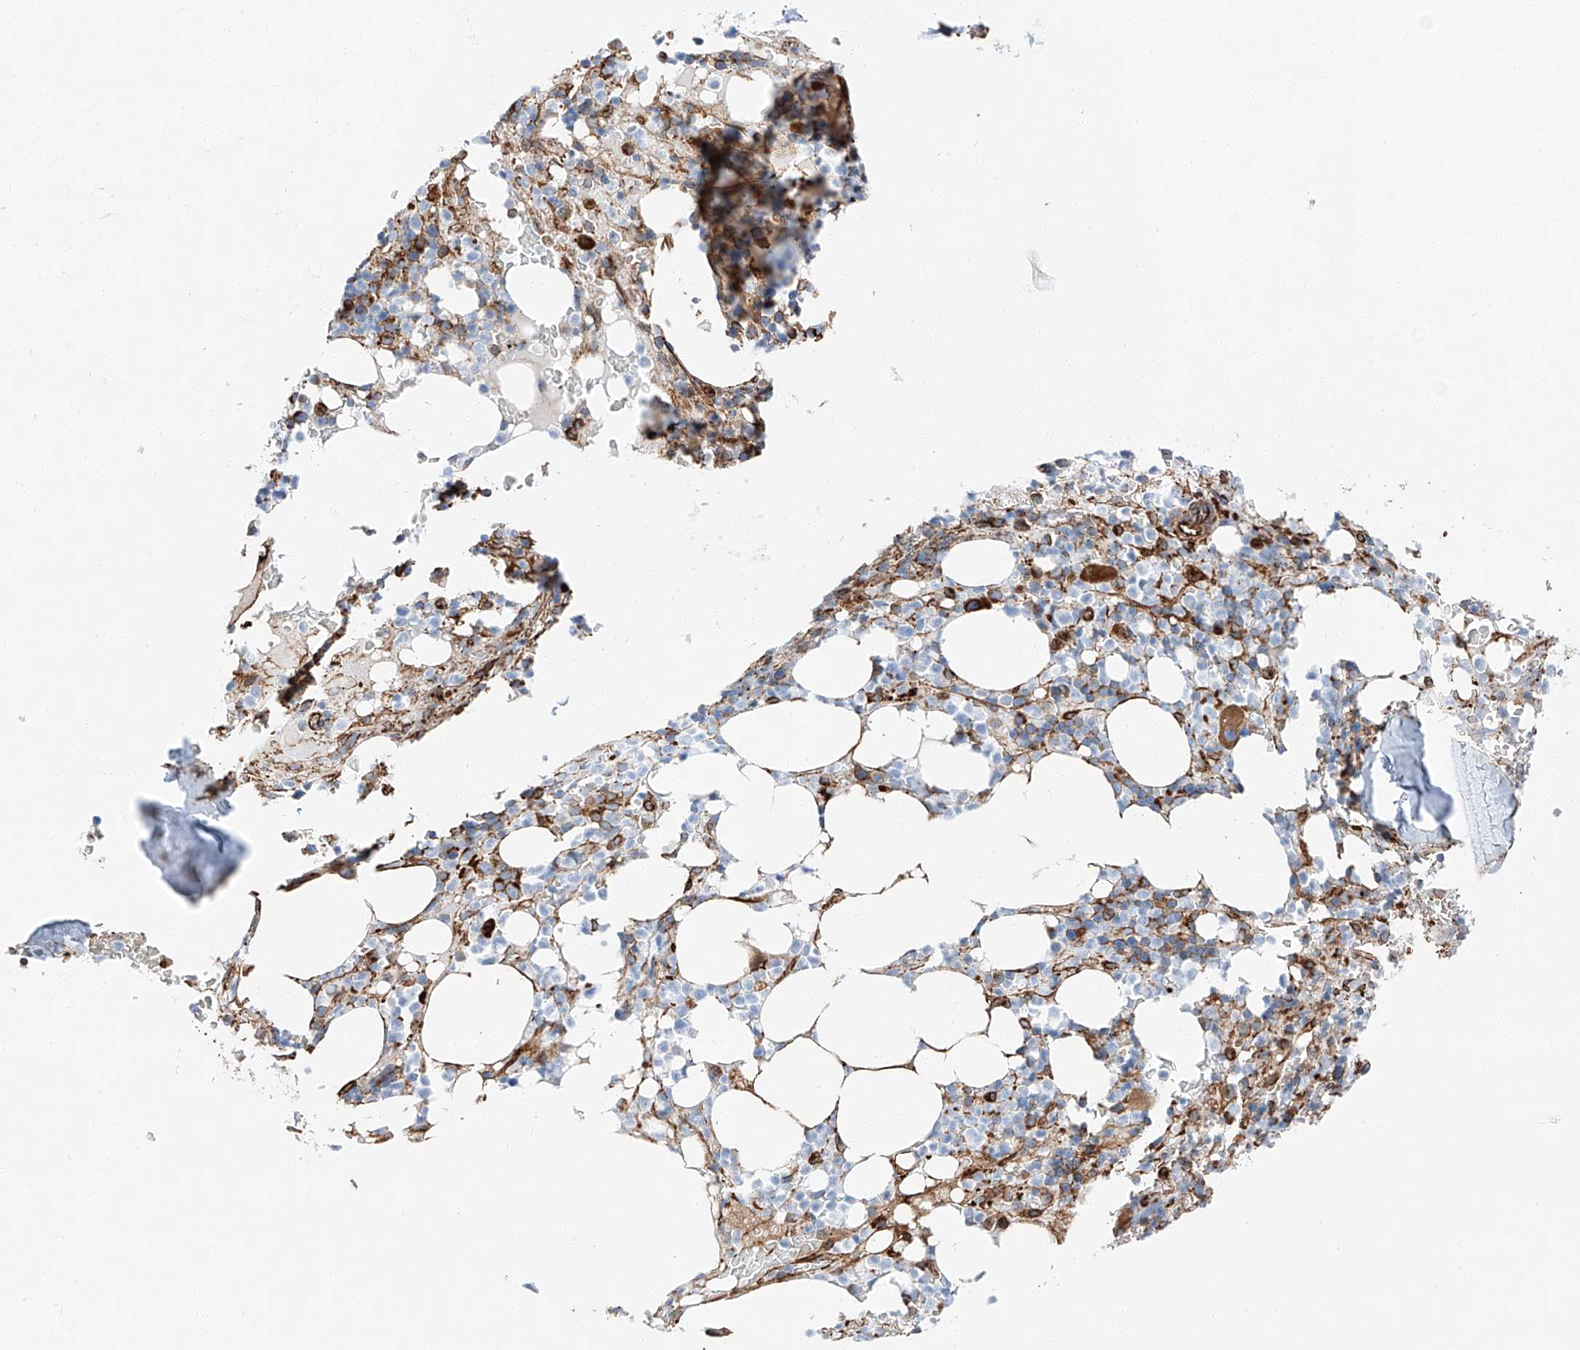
{"staining": {"intensity": "strong", "quantity": "<25%", "location": "cytoplasmic/membranous"}, "tissue": "bone marrow", "cell_type": "Hematopoietic cells", "image_type": "normal", "snomed": [{"axis": "morphology", "description": "Normal tissue, NOS"}, {"axis": "topography", "description": "Bone marrow"}], "caption": "IHC of unremarkable human bone marrow exhibits medium levels of strong cytoplasmic/membranous expression in about <25% of hematopoietic cells.", "gene": "ZNF804A", "patient": {"sex": "male", "age": 58}}